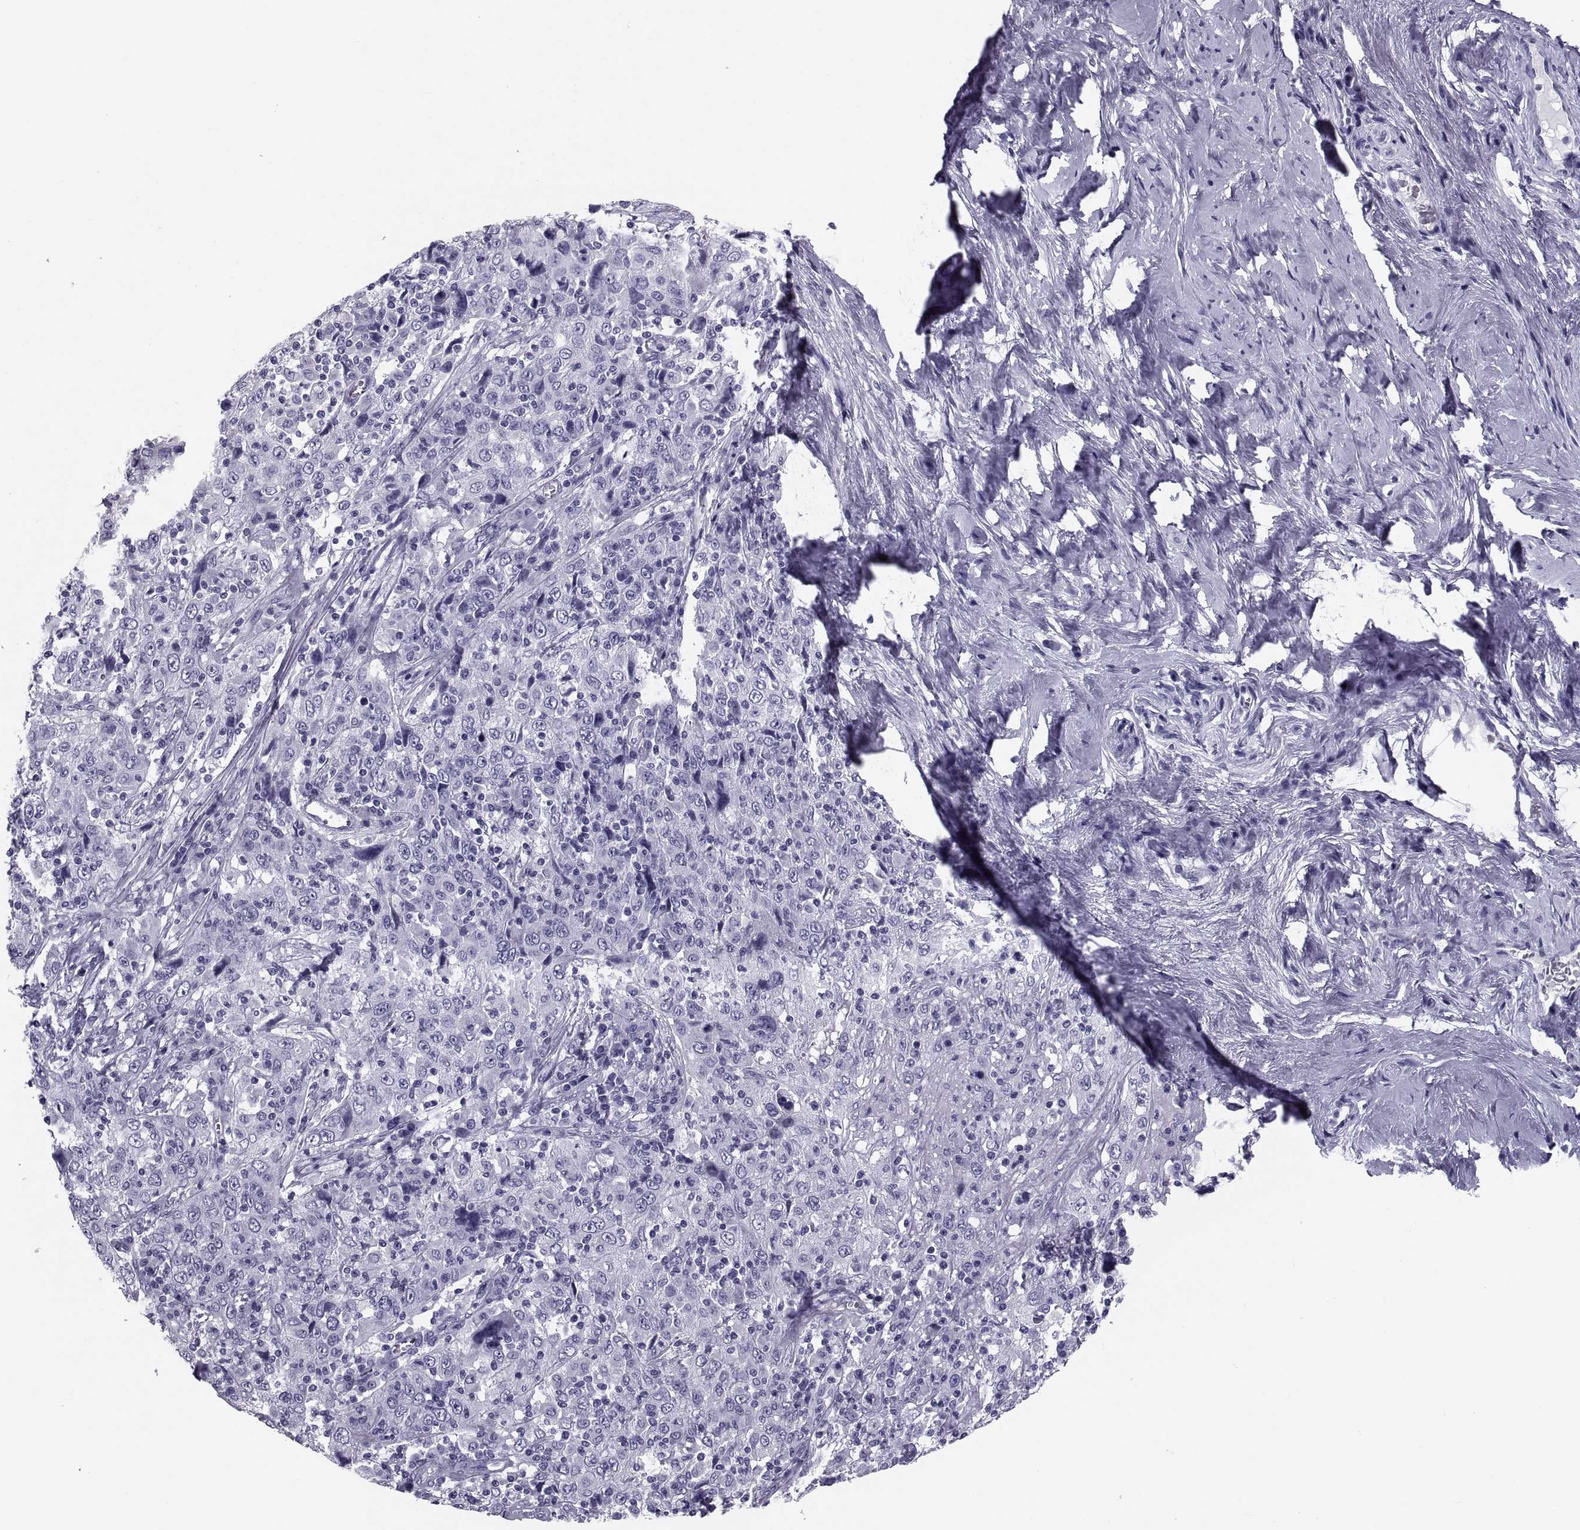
{"staining": {"intensity": "negative", "quantity": "none", "location": "none"}, "tissue": "cervical cancer", "cell_type": "Tumor cells", "image_type": "cancer", "snomed": [{"axis": "morphology", "description": "Squamous cell carcinoma, NOS"}, {"axis": "topography", "description": "Cervix"}], "caption": "This is an immunohistochemistry image of cervical cancer. There is no staining in tumor cells.", "gene": "CRISP1", "patient": {"sex": "female", "age": 46}}